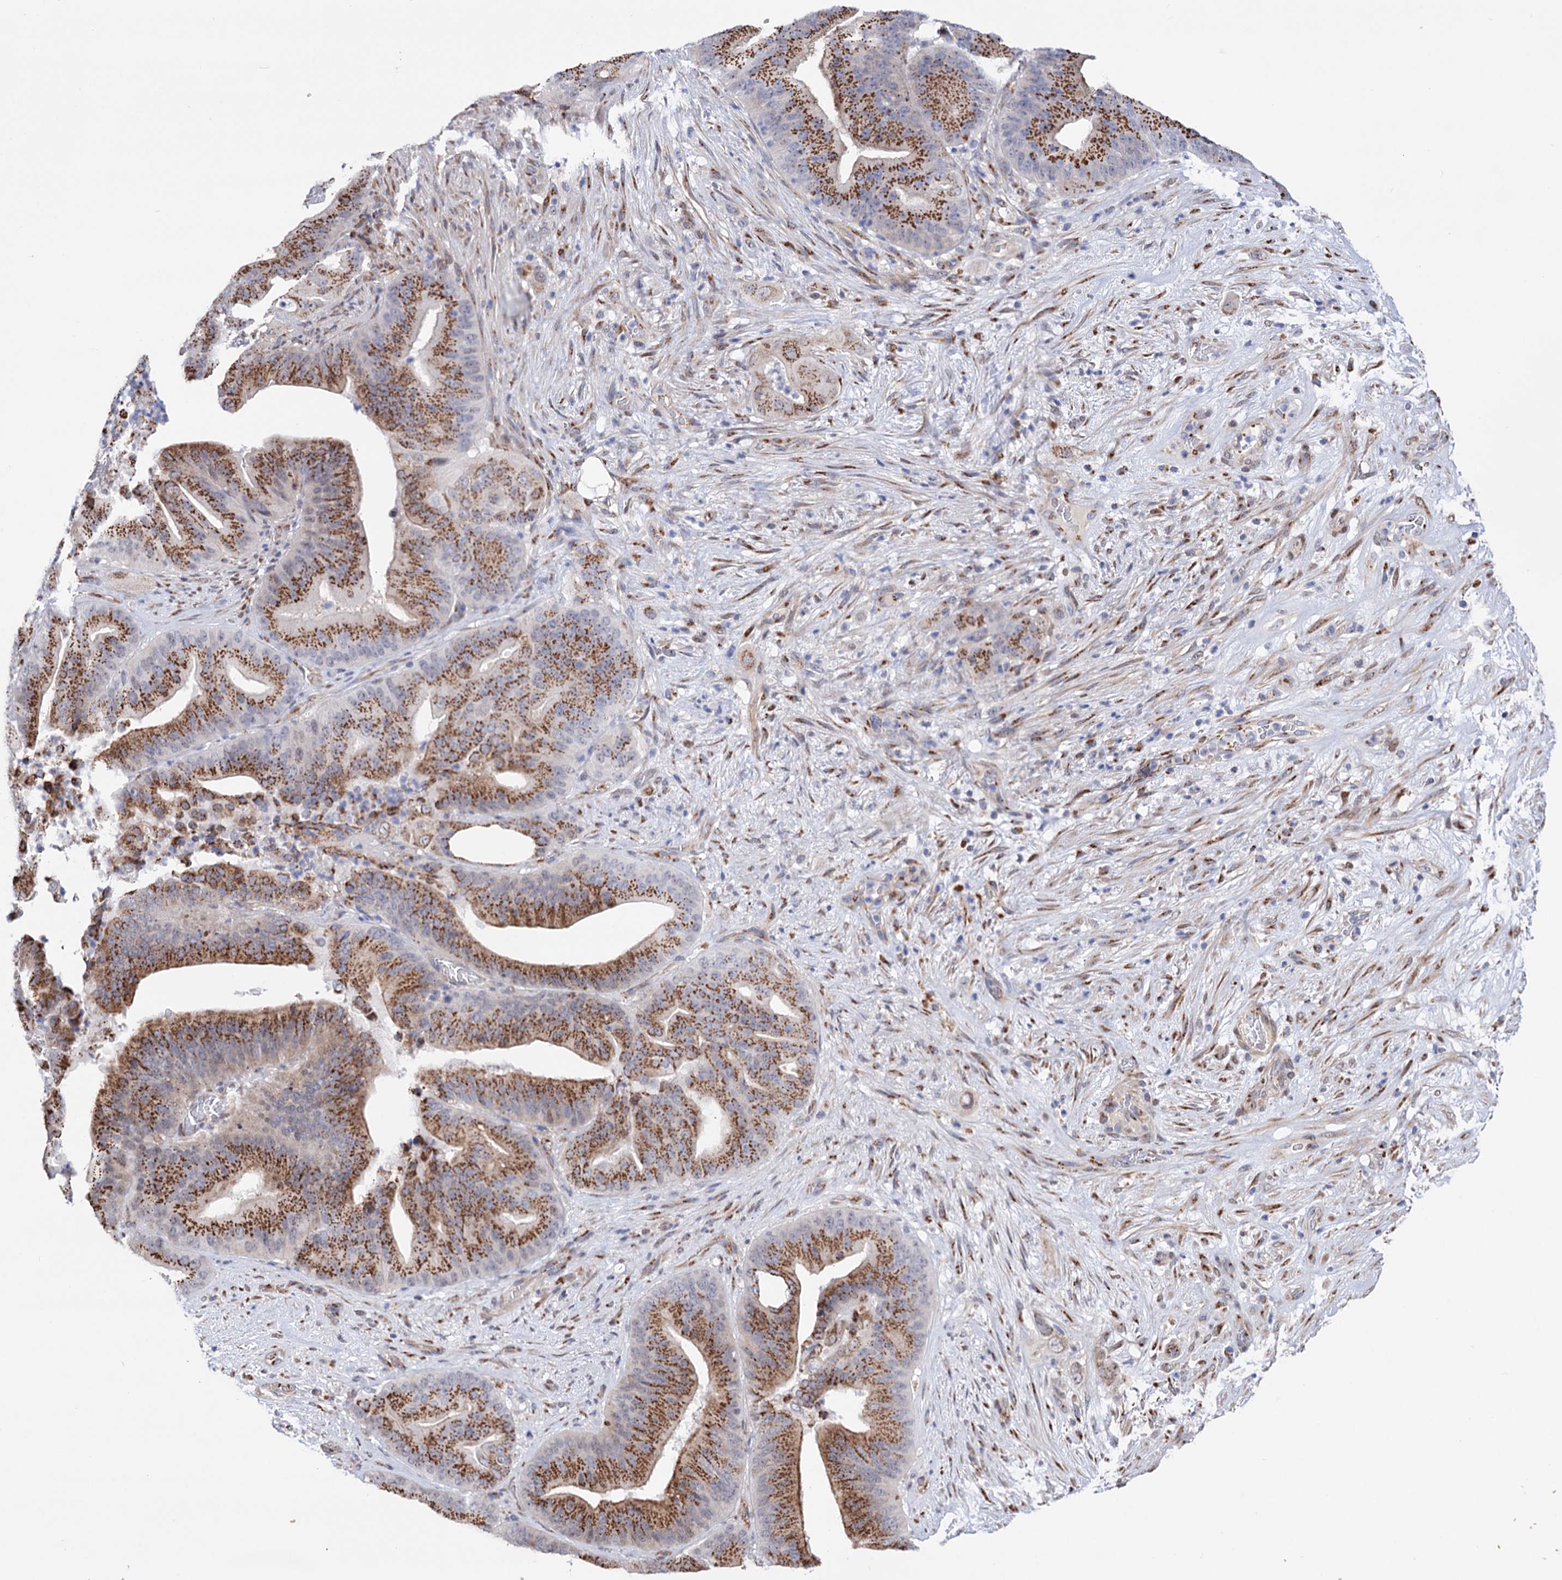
{"staining": {"intensity": "strong", "quantity": ">75%", "location": "cytoplasmic/membranous"}, "tissue": "pancreatic cancer", "cell_type": "Tumor cells", "image_type": "cancer", "snomed": [{"axis": "morphology", "description": "Adenocarcinoma, NOS"}, {"axis": "topography", "description": "Pancreas"}], "caption": "Human pancreatic adenocarcinoma stained with a protein marker demonstrates strong staining in tumor cells.", "gene": "C11orf96", "patient": {"sex": "female", "age": 77}}